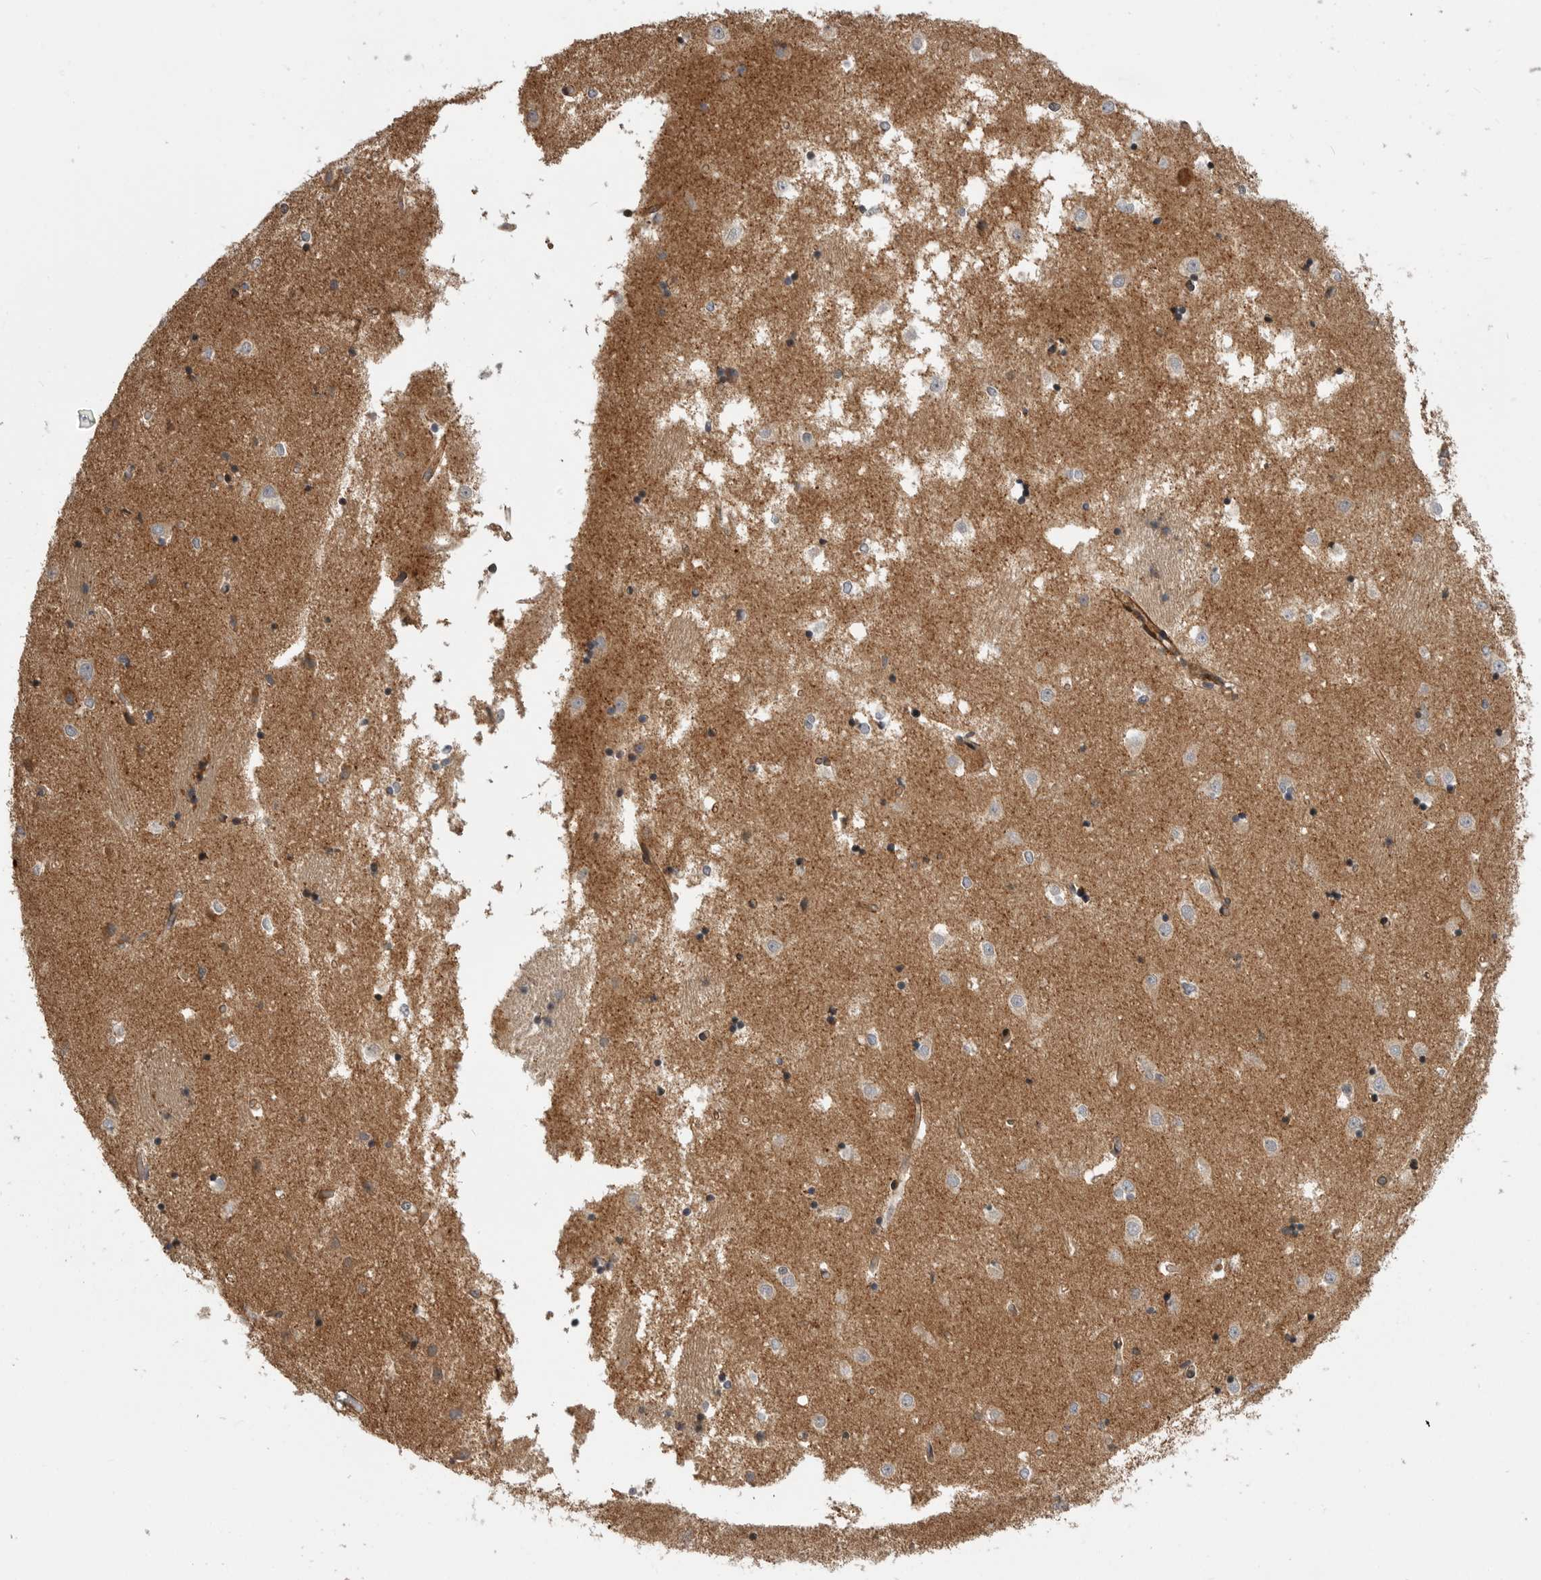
{"staining": {"intensity": "moderate", "quantity": "<25%", "location": "cytoplasmic/membranous"}, "tissue": "caudate", "cell_type": "Glial cells", "image_type": "normal", "snomed": [{"axis": "morphology", "description": "Normal tissue, NOS"}, {"axis": "topography", "description": "Lateral ventricle wall"}], "caption": "An IHC histopathology image of unremarkable tissue is shown. Protein staining in brown highlights moderate cytoplasmic/membranous positivity in caudate within glial cells.", "gene": "TRIM56", "patient": {"sex": "male", "age": 45}}